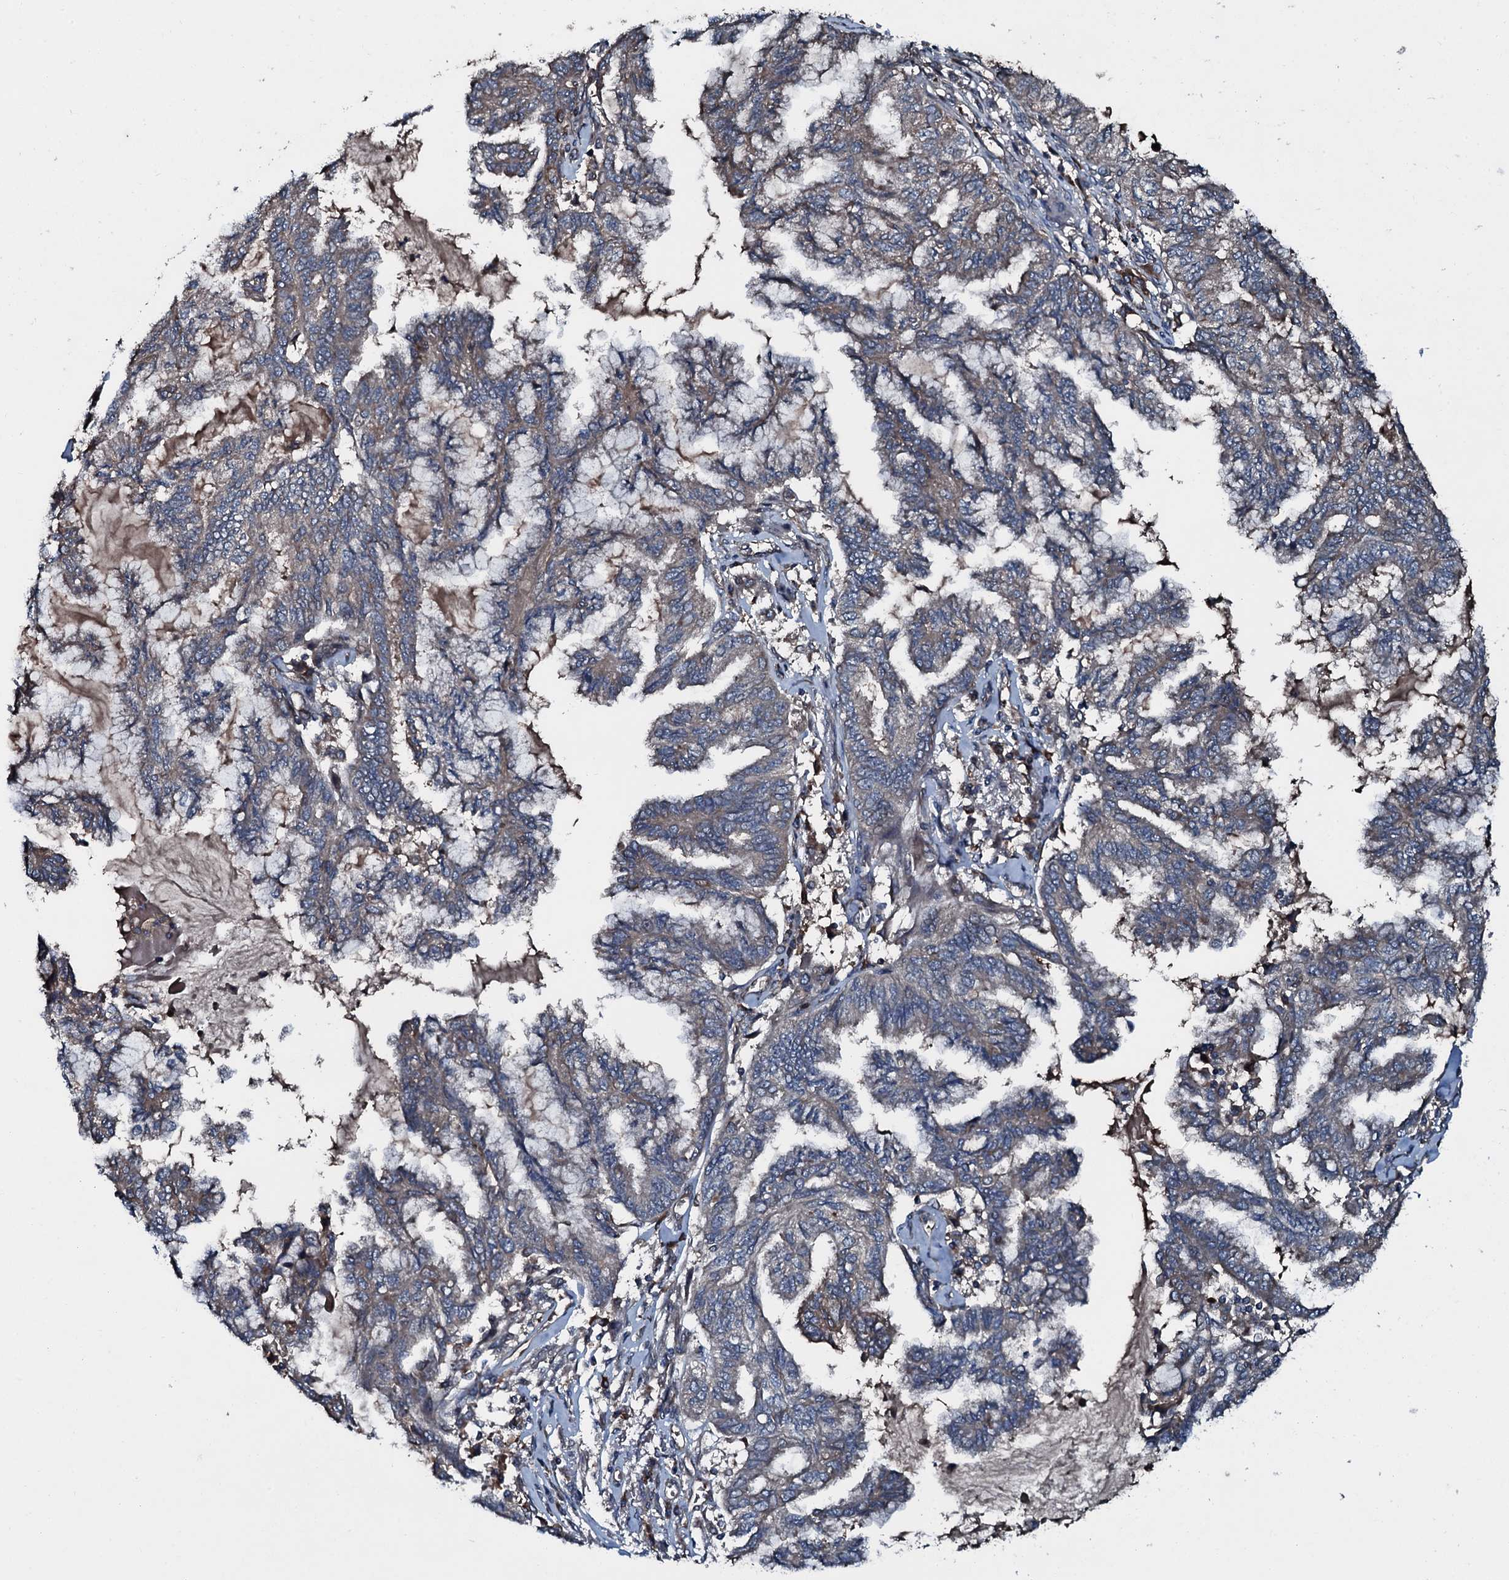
{"staining": {"intensity": "weak", "quantity": "25%-75%", "location": "cytoplasmic/membranous"}, "tissue": "endometrial cancer", "cell_type": "Tumor cells", "image_type": "cancer", "snomed": [{"axis": "morphology", "description": "Adenocarcinoma, NOS"}, {"axis": "topography", "description": "Endometrium"}], "caption": "The micrograph exhibits a brown stain indicating the presence of a protein in the cytoplasmic/membranous of tumor cells in adenocarcinoma (endometrial). (DAB IHC with brightfield microscopy, high magnification).", "gene": "AARS1", "patient": {"sex": "female", "age": 86}}